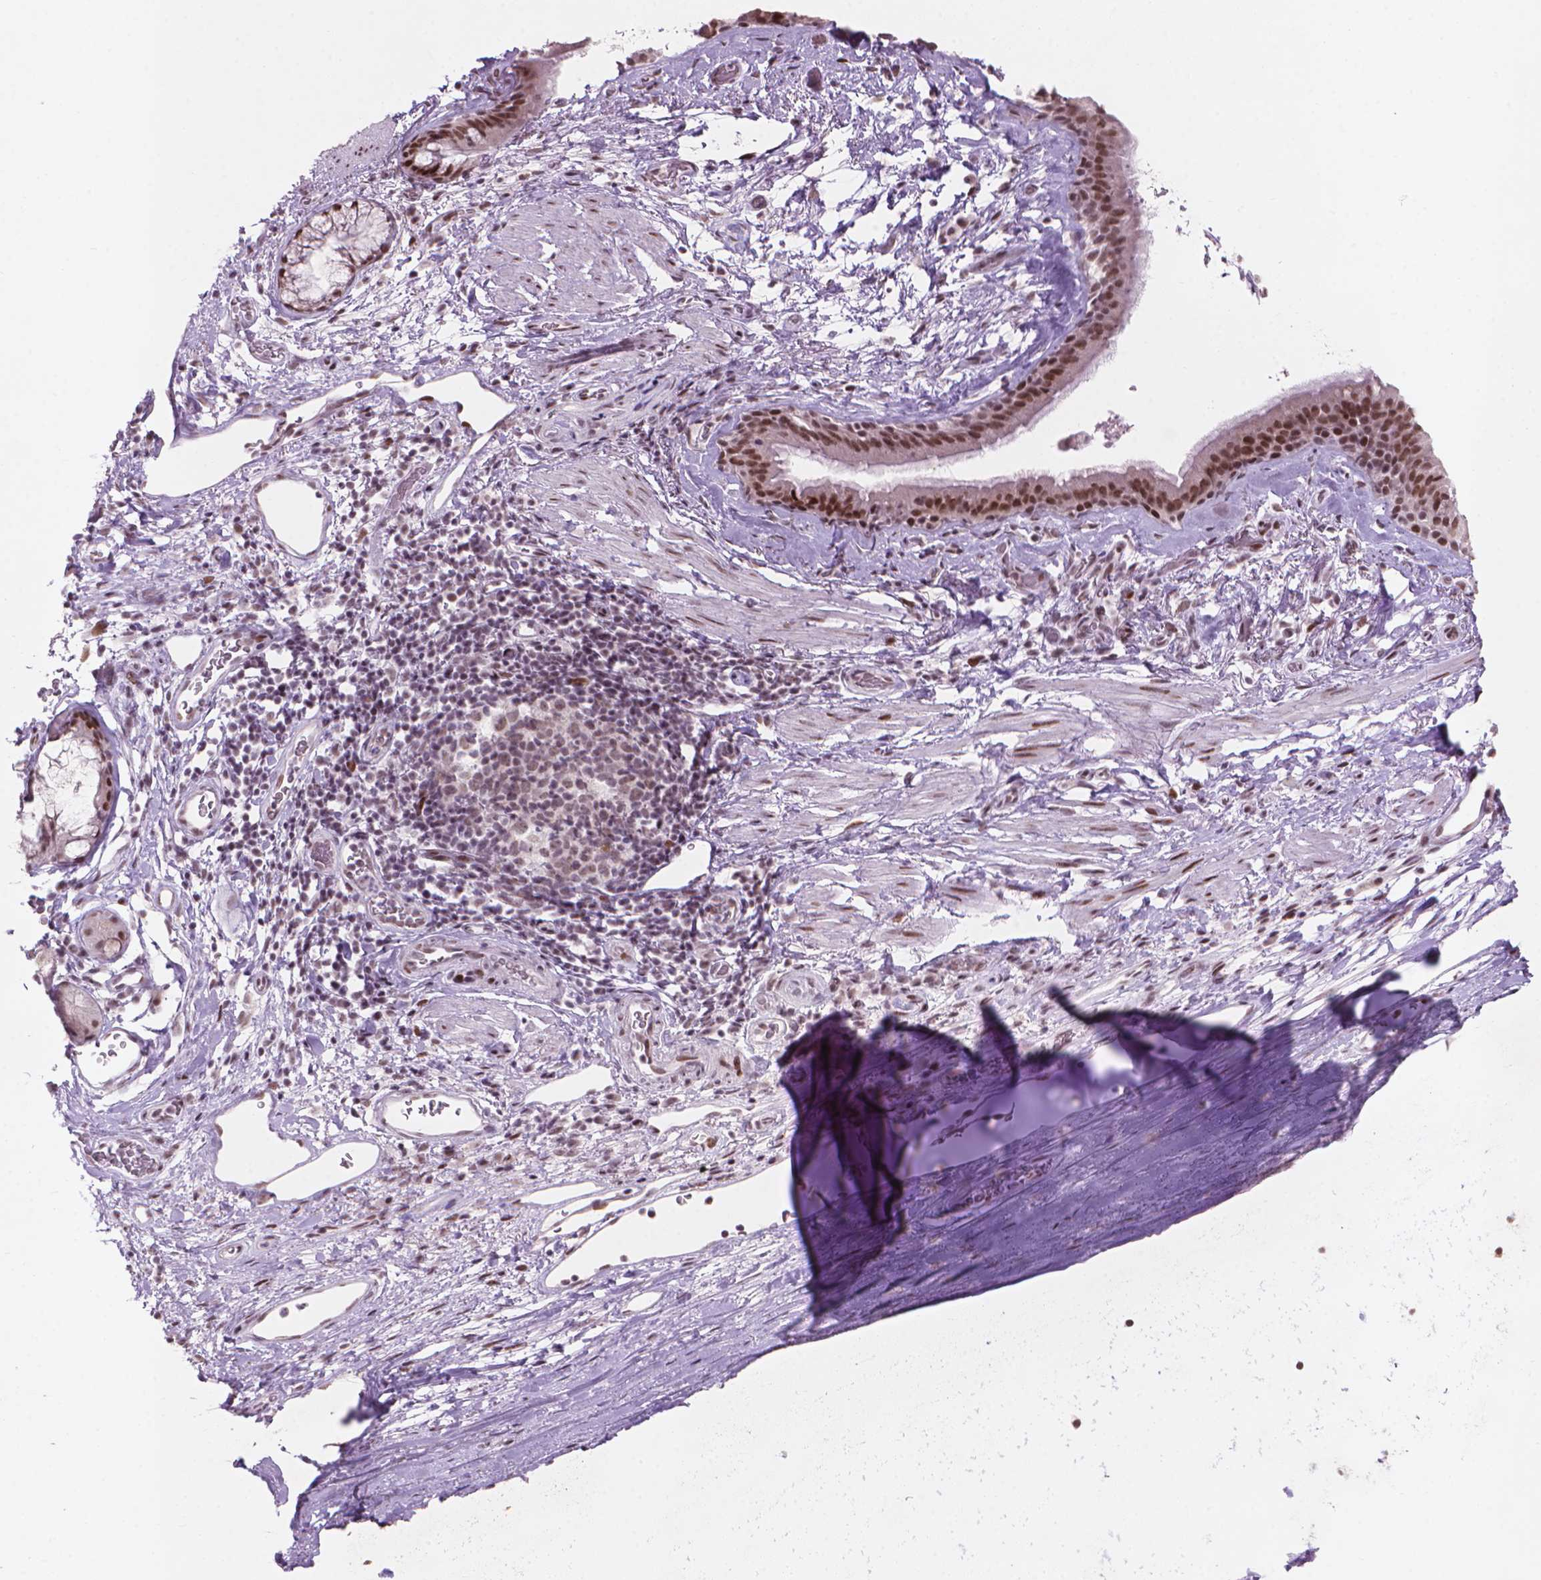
{"staining": {"intensity": "moderate", "quantity": ">75%", "location": "nuclear"}, "tissue": "bronchus", "cell_type": "Respiratory epithelial cells", "image_type": "normal", "snomed": [{"axis": "morphology", "description": "Normal tissue, NOS"}, {"axis": "topography", "description": "Cartilage tissue"}, {"axis": "topography", "description": "Bronchus"}], "caption": "This image demonstrates immunohistochemistry (IHC) staining of normal bronchus, with medium moderate nuclear staining in approximately >75% of respiratory epithelial cells.", "gene": "HES7", "patient": {"sex": "male", "age": 58}}